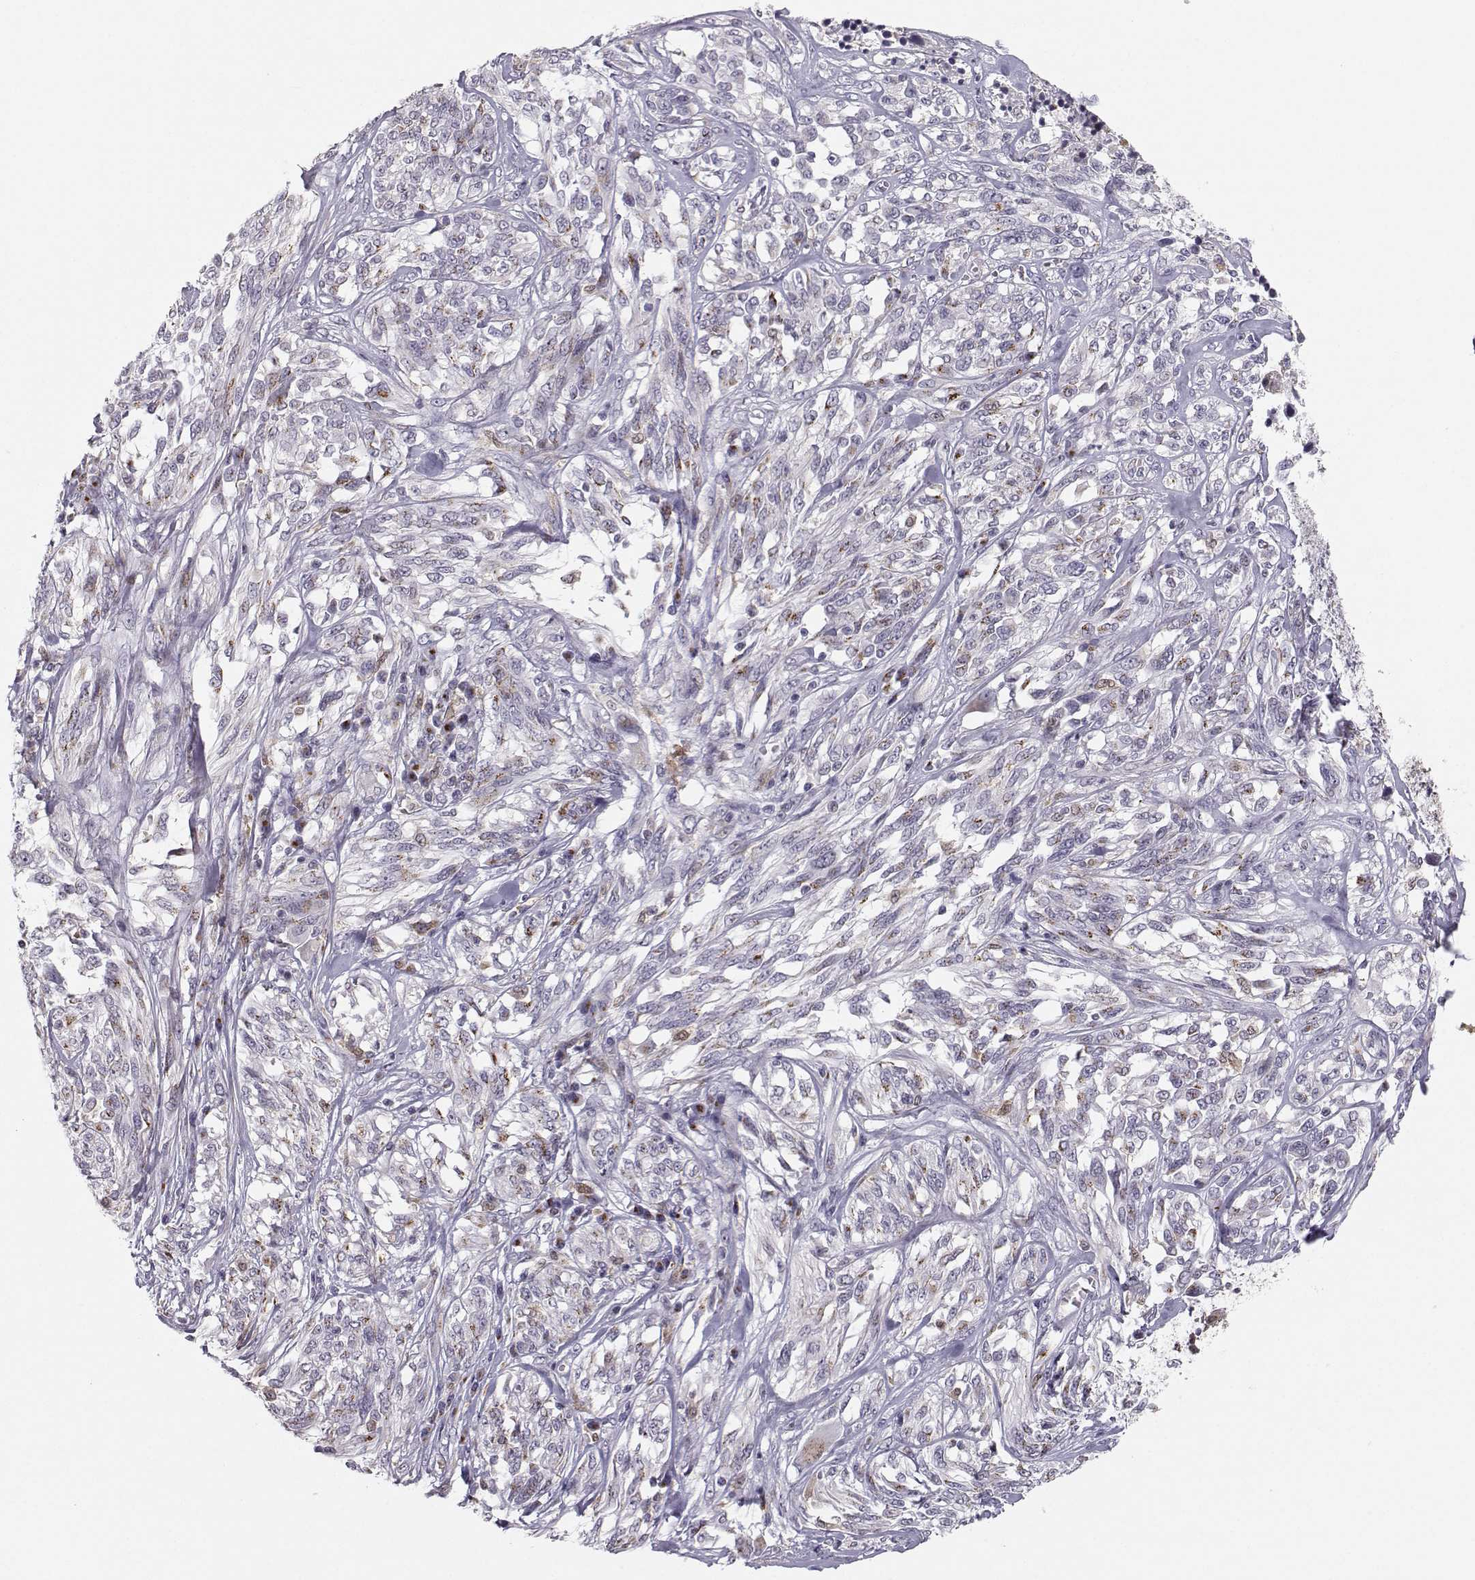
{"staining": {"intensity": "negative", "quantity": "none", "location": "none"}, "tissue": "melanoma", "cell_type": "Tumor cells", "image_type": "cancer", "snomed": [{"axis": "morphology", "description": "Malignant melanoma, NOS"}, {"axis": "topography", "description": "Skin"}], "caption": "There is no significant positivity in tumor cells of melanoma.", "gene": "HTR7", "patient": {"sex": "female", "age": 91}}